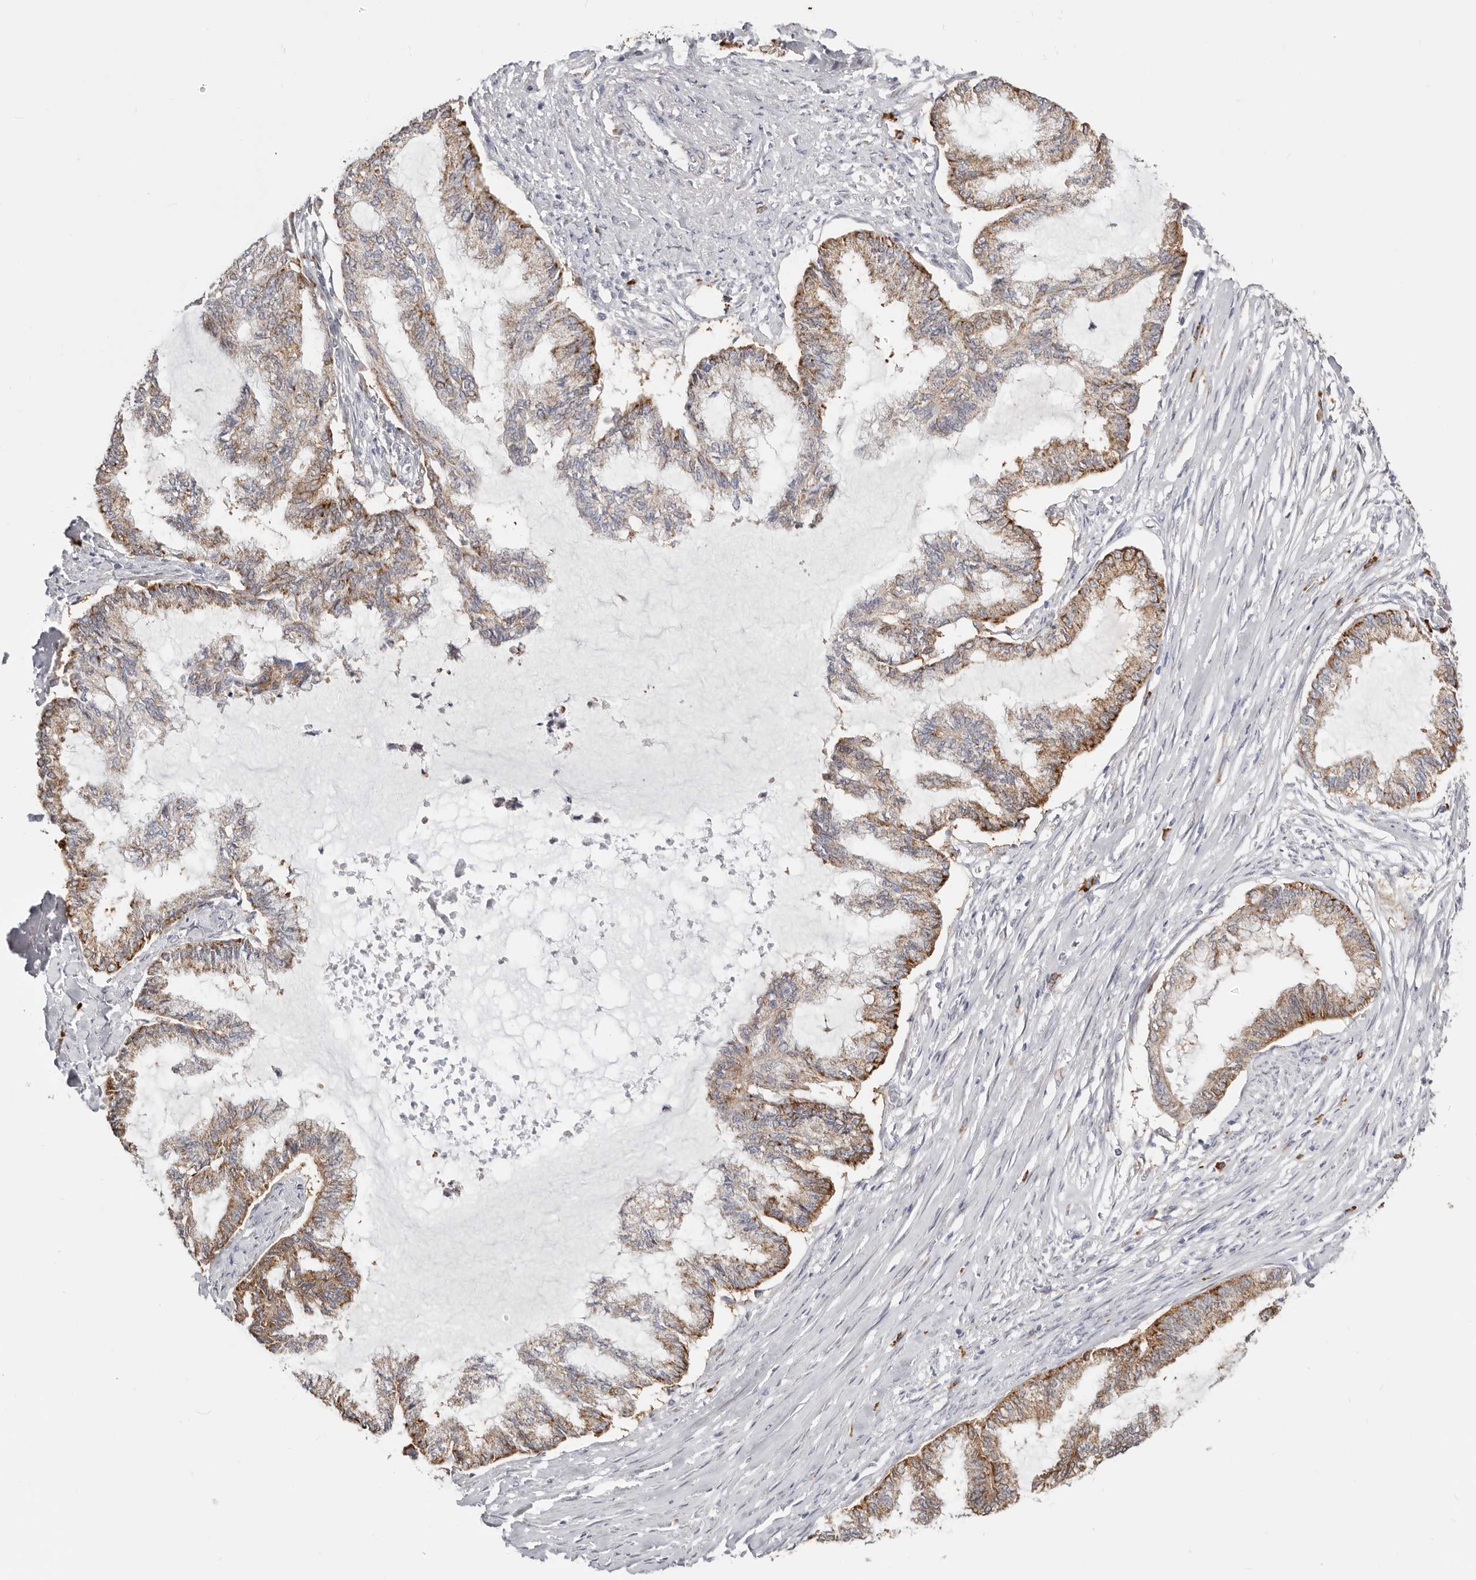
{"staining": {"intensity": "moderate", "quantity": ">75%", "location": "cytoplasmic/membranous"}, "tissue": "endometrial cancer", "cell_type": "Tumor cells", "image_type": "cancer", "snomed": [{"axis": "morphology", "description": "Adenocarcinoma, NOS"}, {"axis": "topography", "description": "Endometrium"}], "caption": "Protein staining of adenocarcinoma (endometrial) tissue displays moderate cytoplasmic/membranous staining in about >75% of tumor cells. The protein of interest is shown in brown color, while the nuclei are stained blue.", "gene": "IL32", "patient": {"sex": "female", "age": 86}}